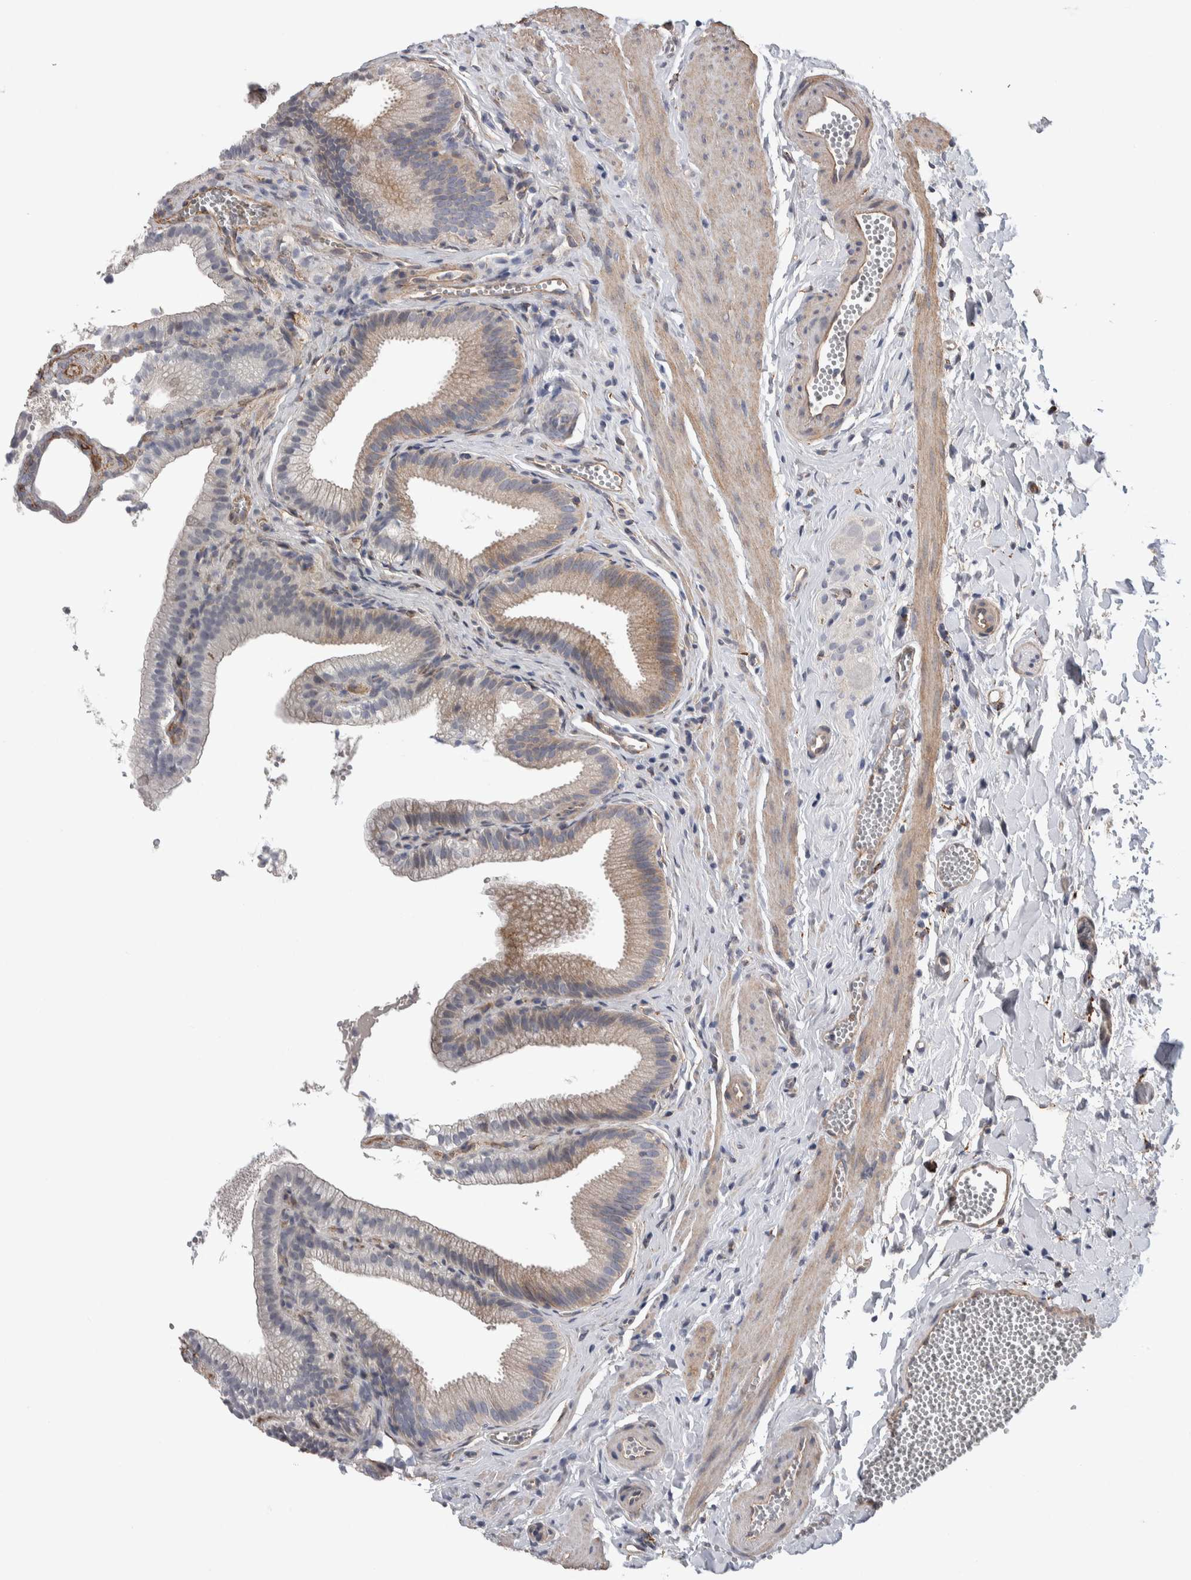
{"staining": {"intensity": "weak", "quantity": "<25%", "location": "cytoplasmic/membranous"}, "tissue": "gallbladder", "cell_type": "Glandular cells", "image_type": "normal", "snomed": [{"axis": "morphology", "description": "Normal tissue, NOS"}, {"axis": "topography", "description": "Gallbladder"}], "caption": "This is a micrograph of immunohistochemistry (IHC) staining of normal gallbladder, which shows no expression in glandular cells.", "gene": "GCNA", "patient": {"sex": "male", "age": 38}}